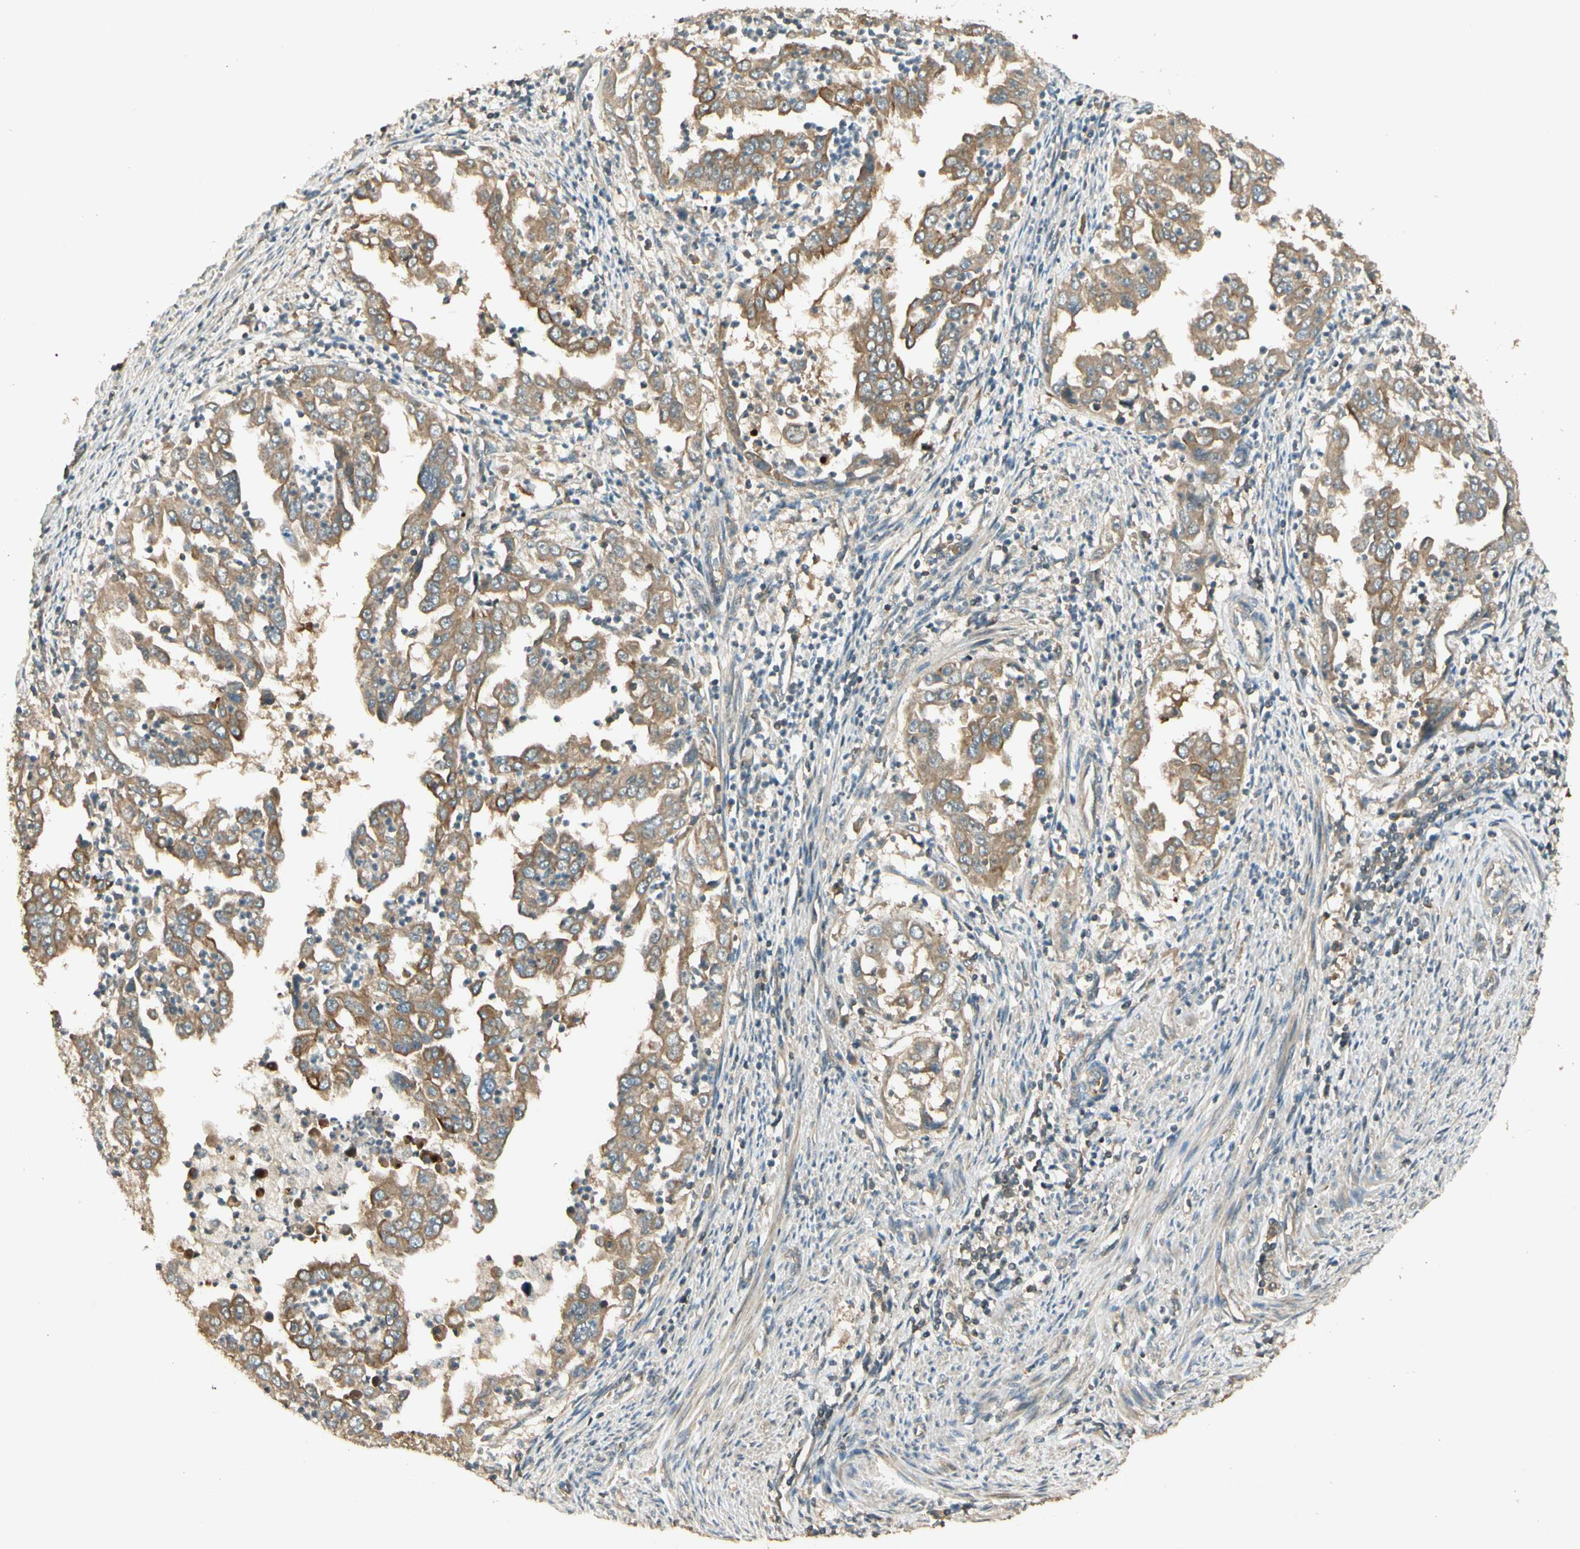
{"staining": {"intensity": "moderate", "quantity": ">75%", "location": "cytoplasmic/membranous"}, "tissue": "endometrial cancer", "cell_type": "Tumor cells", "image_type": "cancer", "snomed": [{"axis": "morphology", "description": "Adenocarcinoma, NOS"}, {"axis": "topography", "description": "Endometrium"}], "caption": "Human endometrial adenocarcinoma stained for a protein (brown) exhibits moderate cytoplasmic/membranous positive staining in about >75% of tumor cells.", "gene": "PFDN5", "patient": {"sex": "female", "age": 85}}